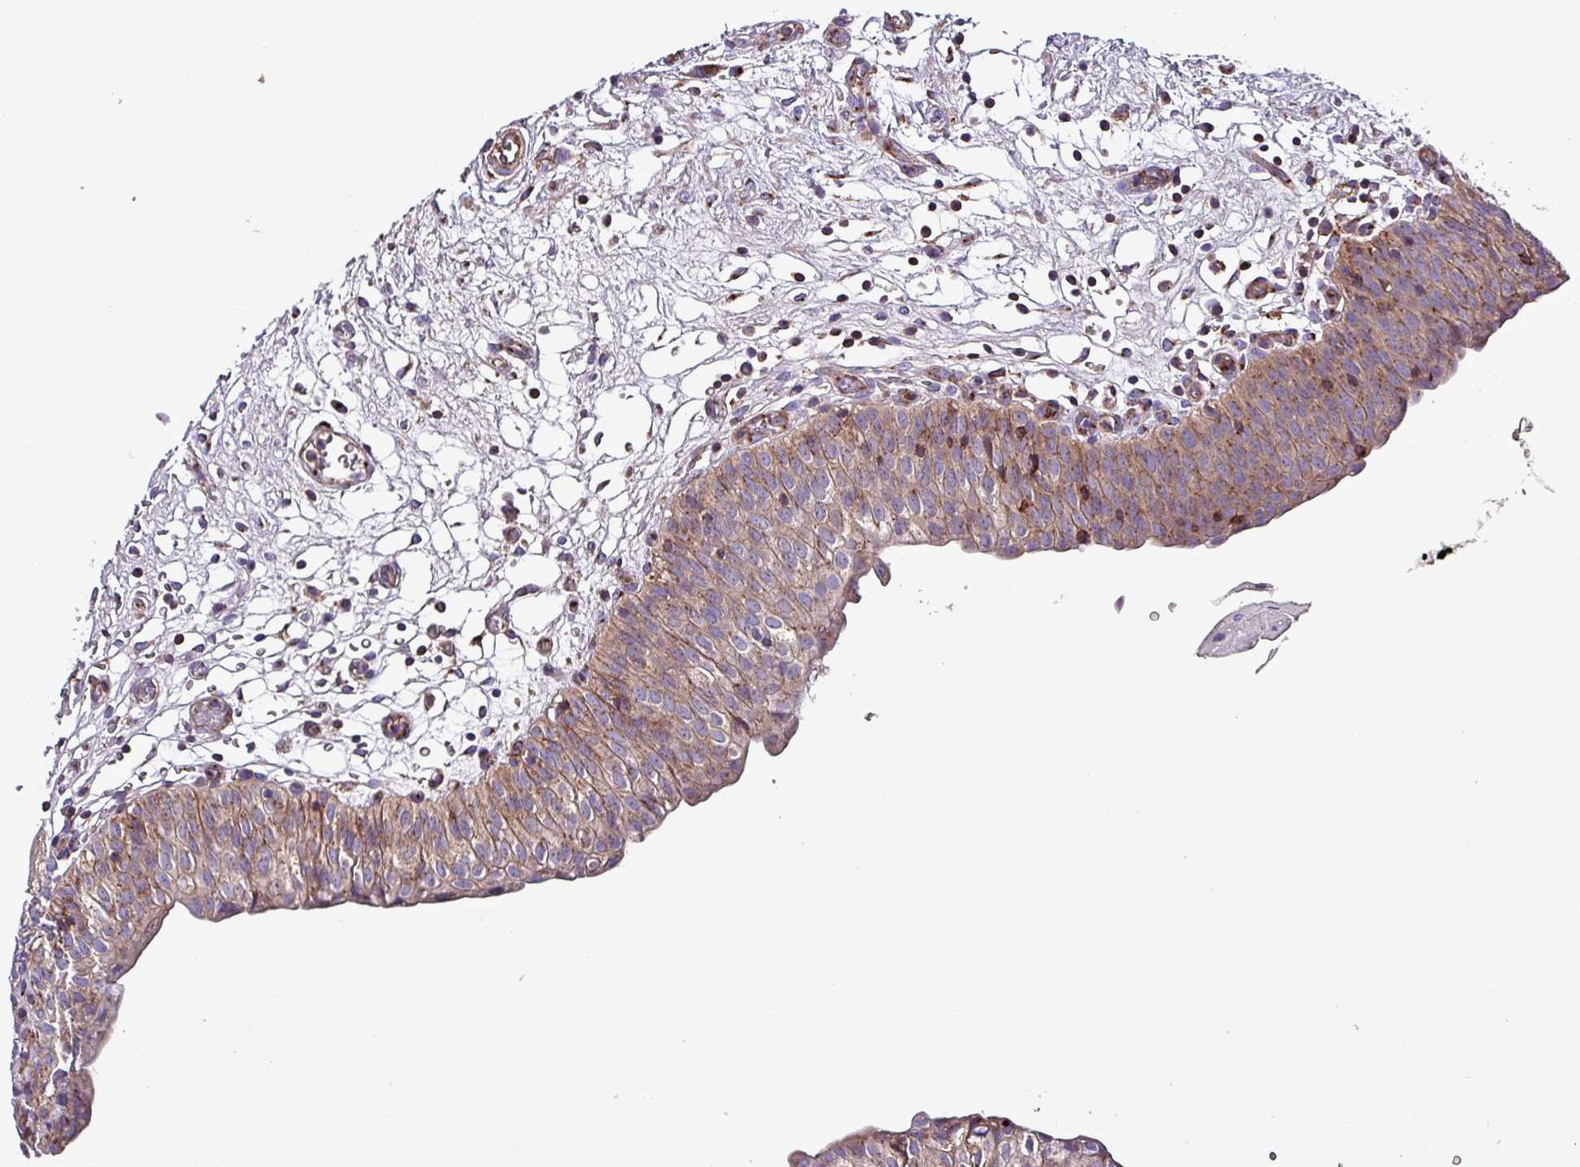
{"staining": {"intensity": "weak", "quantity": ">75%", "location": "cytoplasmic/membranous"}, "tissue": "urinary bladder", "cell_type": "Urothelial cells", "image_type": "normal", "snomed": [{"axis": "morphology", "description": "Normal tissue, NOS"}, {"axis": "topography", "description": "Urinary bladder"}], "caption": "Immunohistochemical staining of unremarkable human urinary bladder demonstrates >75% levels of weak cytoplasmic/membranous protein staining in about >75% of urothelial cells.", "gene": "VAMP4", "patient": {"sex": "male", "age": 55}}